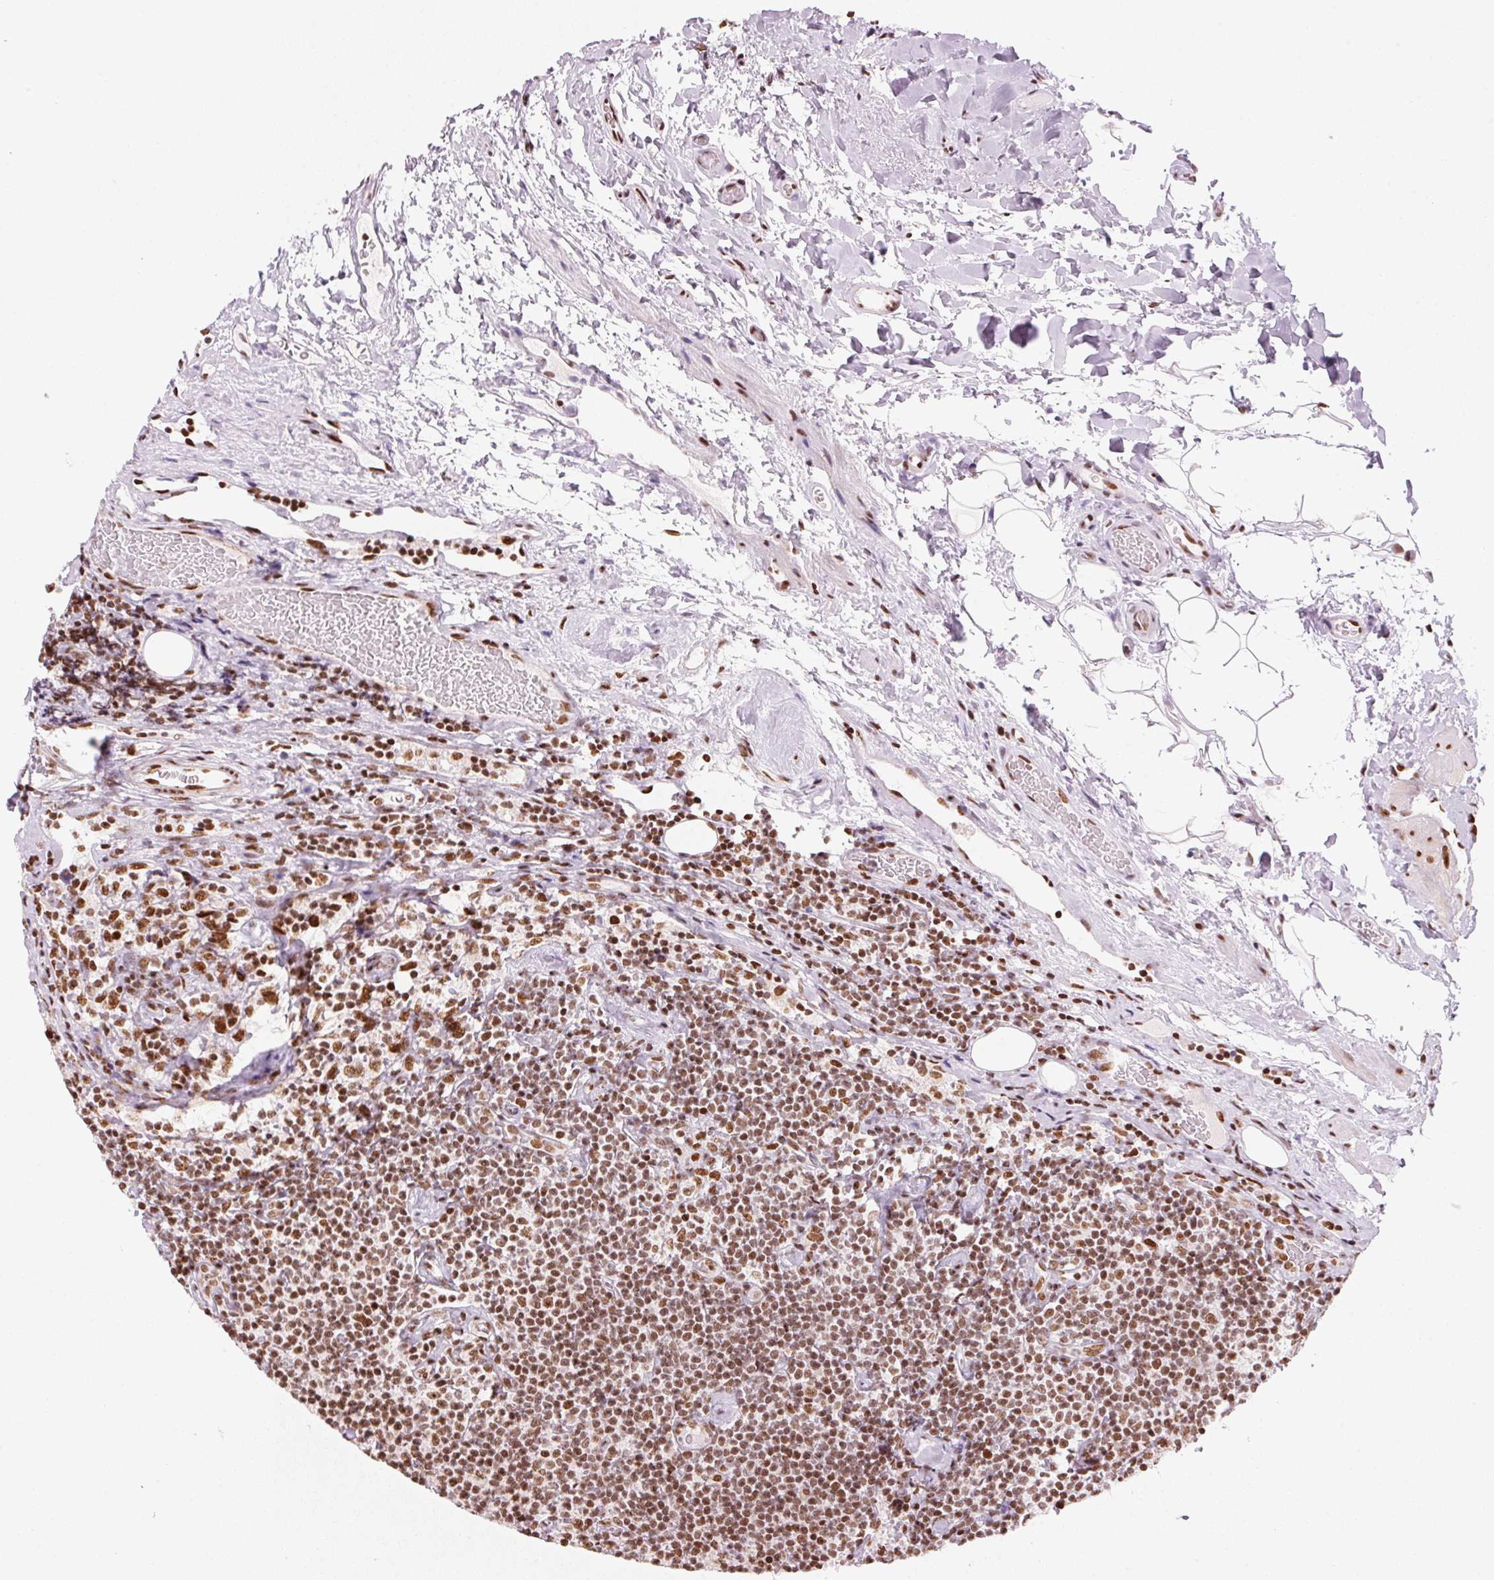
{"staining": {"intensity": "moderate", "quantity": ">75%", "location": "nuclear"}, "tissue": "lymphoma", "cell_type": "Tumor cells", "image_type": "cancer", "snomed": [{"axis": "morphology", "description": "Malignant lymphoma, non-Hodgkin's type, Low grade"}, {"axis": "topography", "description": "Lymph node"}], "caption": "Protein analysis of lymphoma tissue displays moderate nuclear positivity in about >75% of tumor cells.", "gene": "NXF1", "patient": {"sex": "male", "age": 81}}